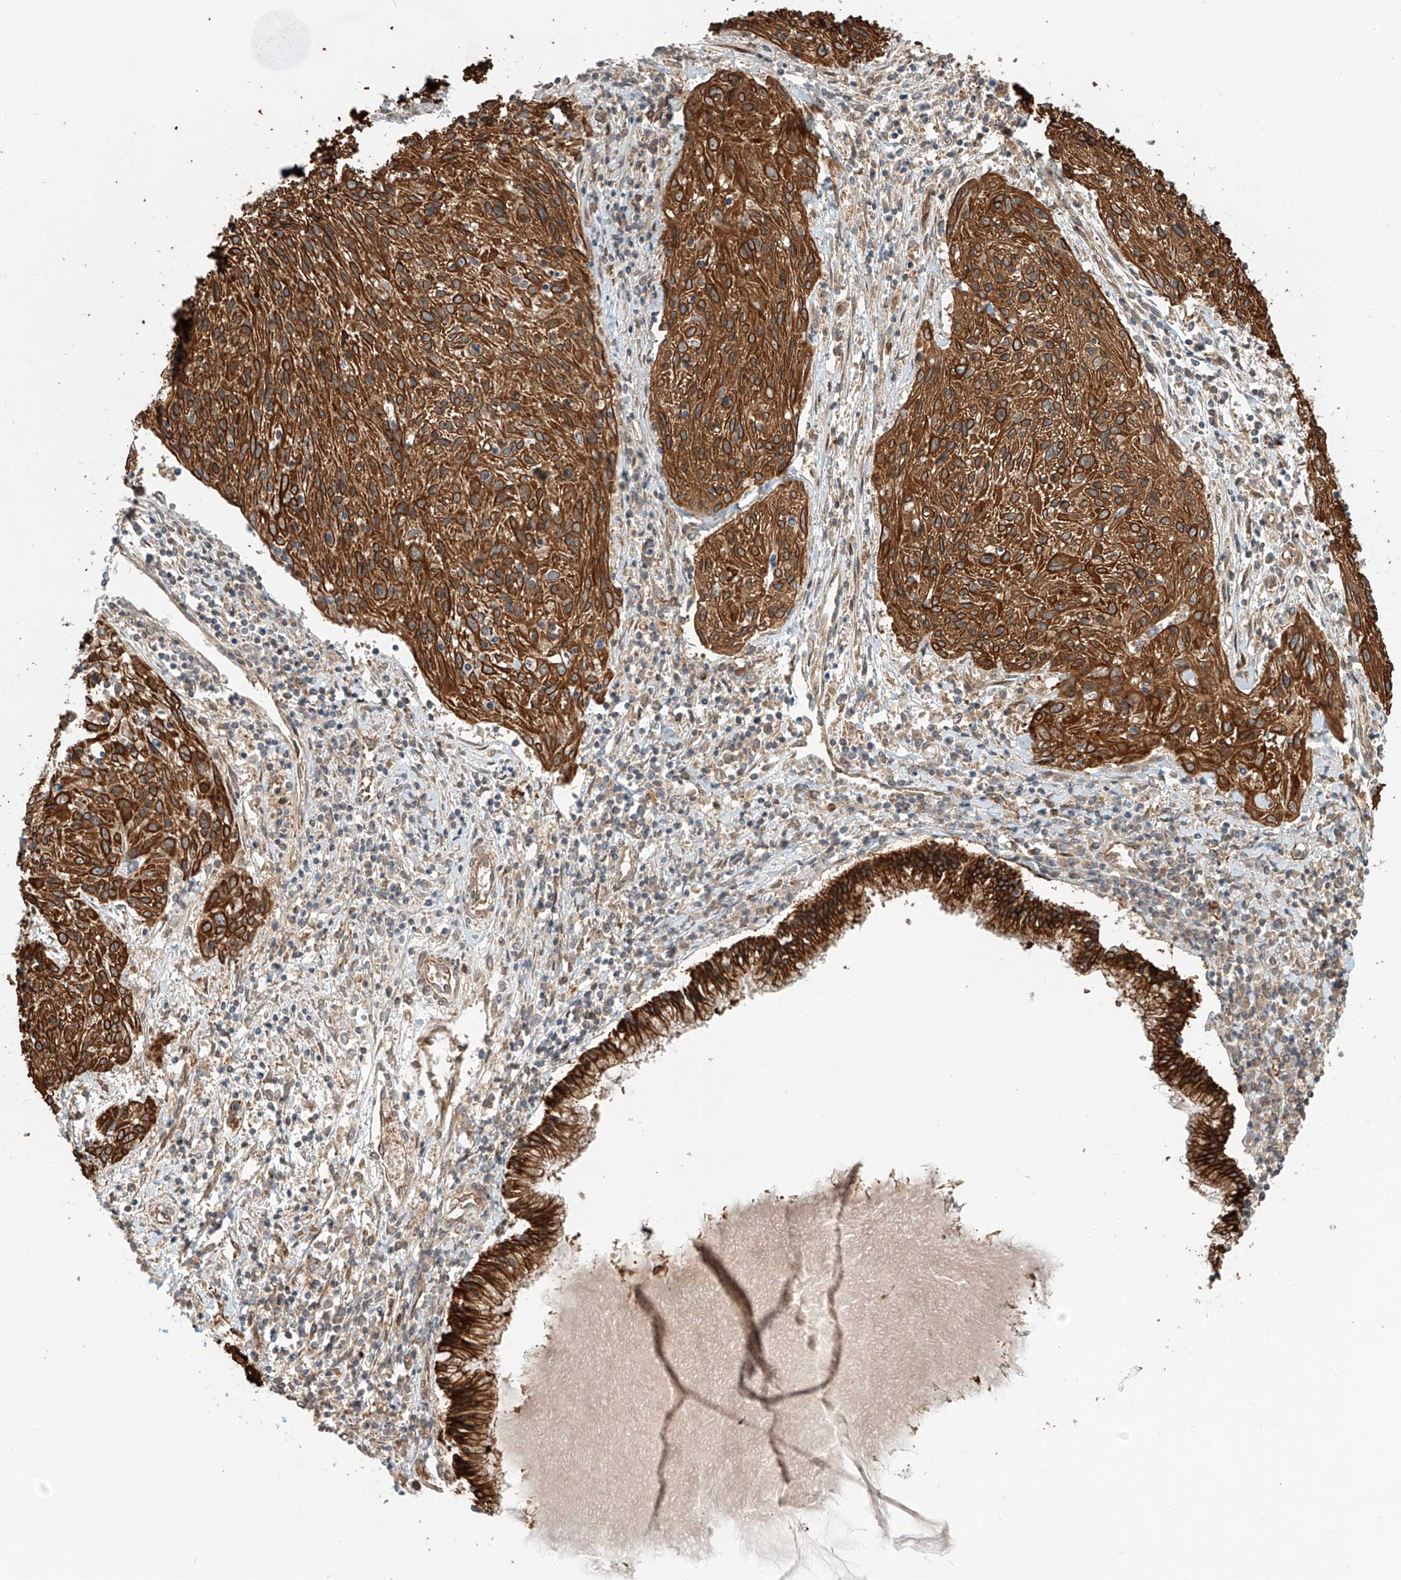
{"staining": {"intensity": "strong", "quantity": ">75%", "location": "cytoplasmic/membranous"}, "tissue": "cervical cancer", "cell_type": "Tumor cells", "image_type": "cancer", "snomed": [{"axis": "morphology", "description": "Squamous cell carcinoma, NOS"}, {"axis": "topography", "description": "Cervix"}], "caption": "Cervical squamous cell carcinoma stained with immunohistochemistry (IHC) displays strong cytoplasmic/membranous positivity in approximately >75% of tumor cells. (DAB (3,3'-diaminobenzidine) = brown stain, brightfield microscopy at high magnification).", "gene": "CEP162", "patient": {"sex": "female", "age": 51}}